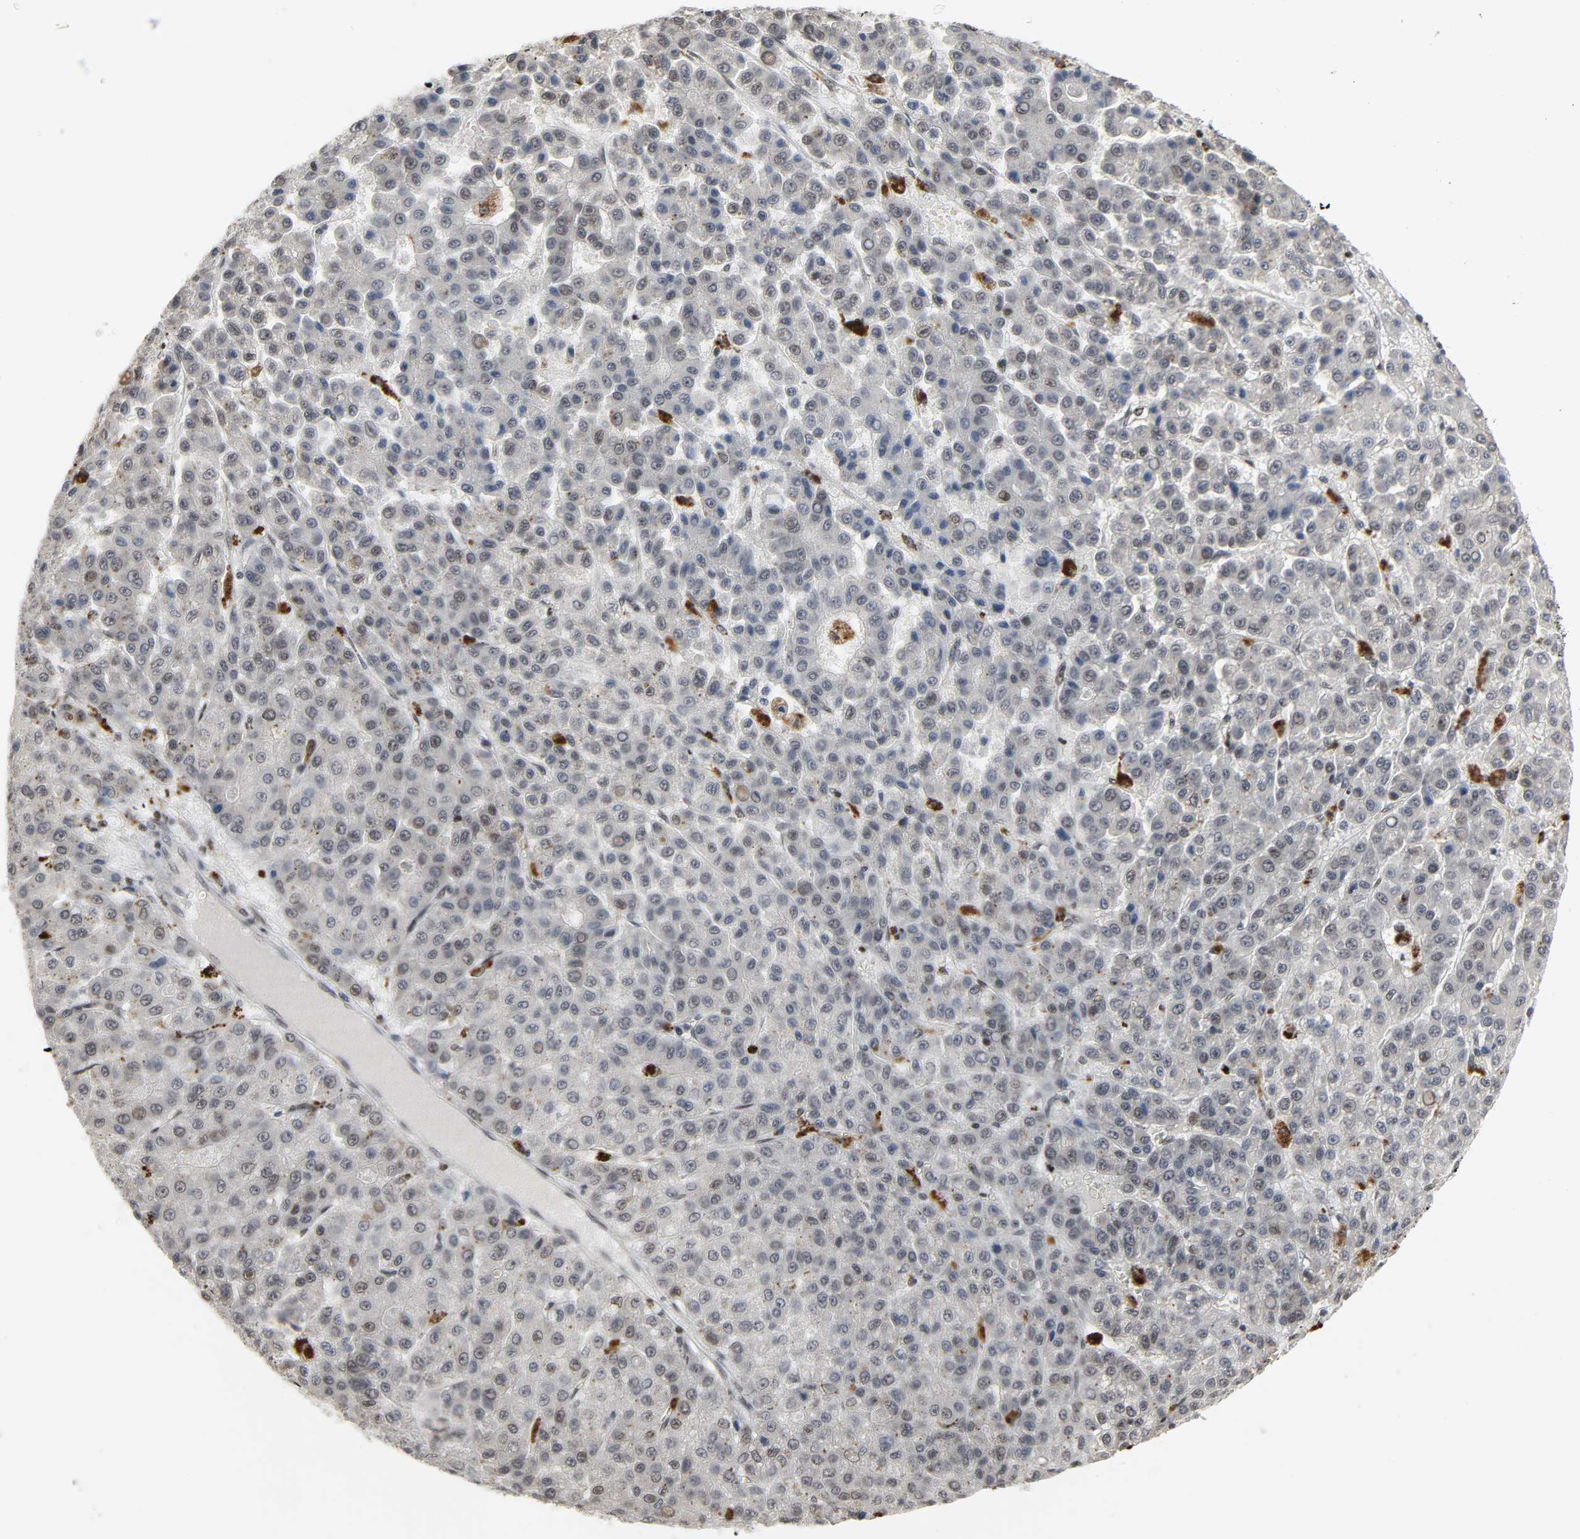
{"staining": {"intensity": "negative", "quantity": "none", "location": "none"}, "tissue": "liver cancer", "cell_type": "Tumor cells", "image_type": "cancer", "snomed": [{"axis": "morphology", "description": "Carcinoma, Hepatocellular, NOS"}, {"axis": "topography", "description": "Liver"}], "caption": "There is no significant positivity in tumor cells of hepatocellular carcinoma (liver).", "gene": "DAZAP1", "patient": {"sex": "male", "age": 70}}